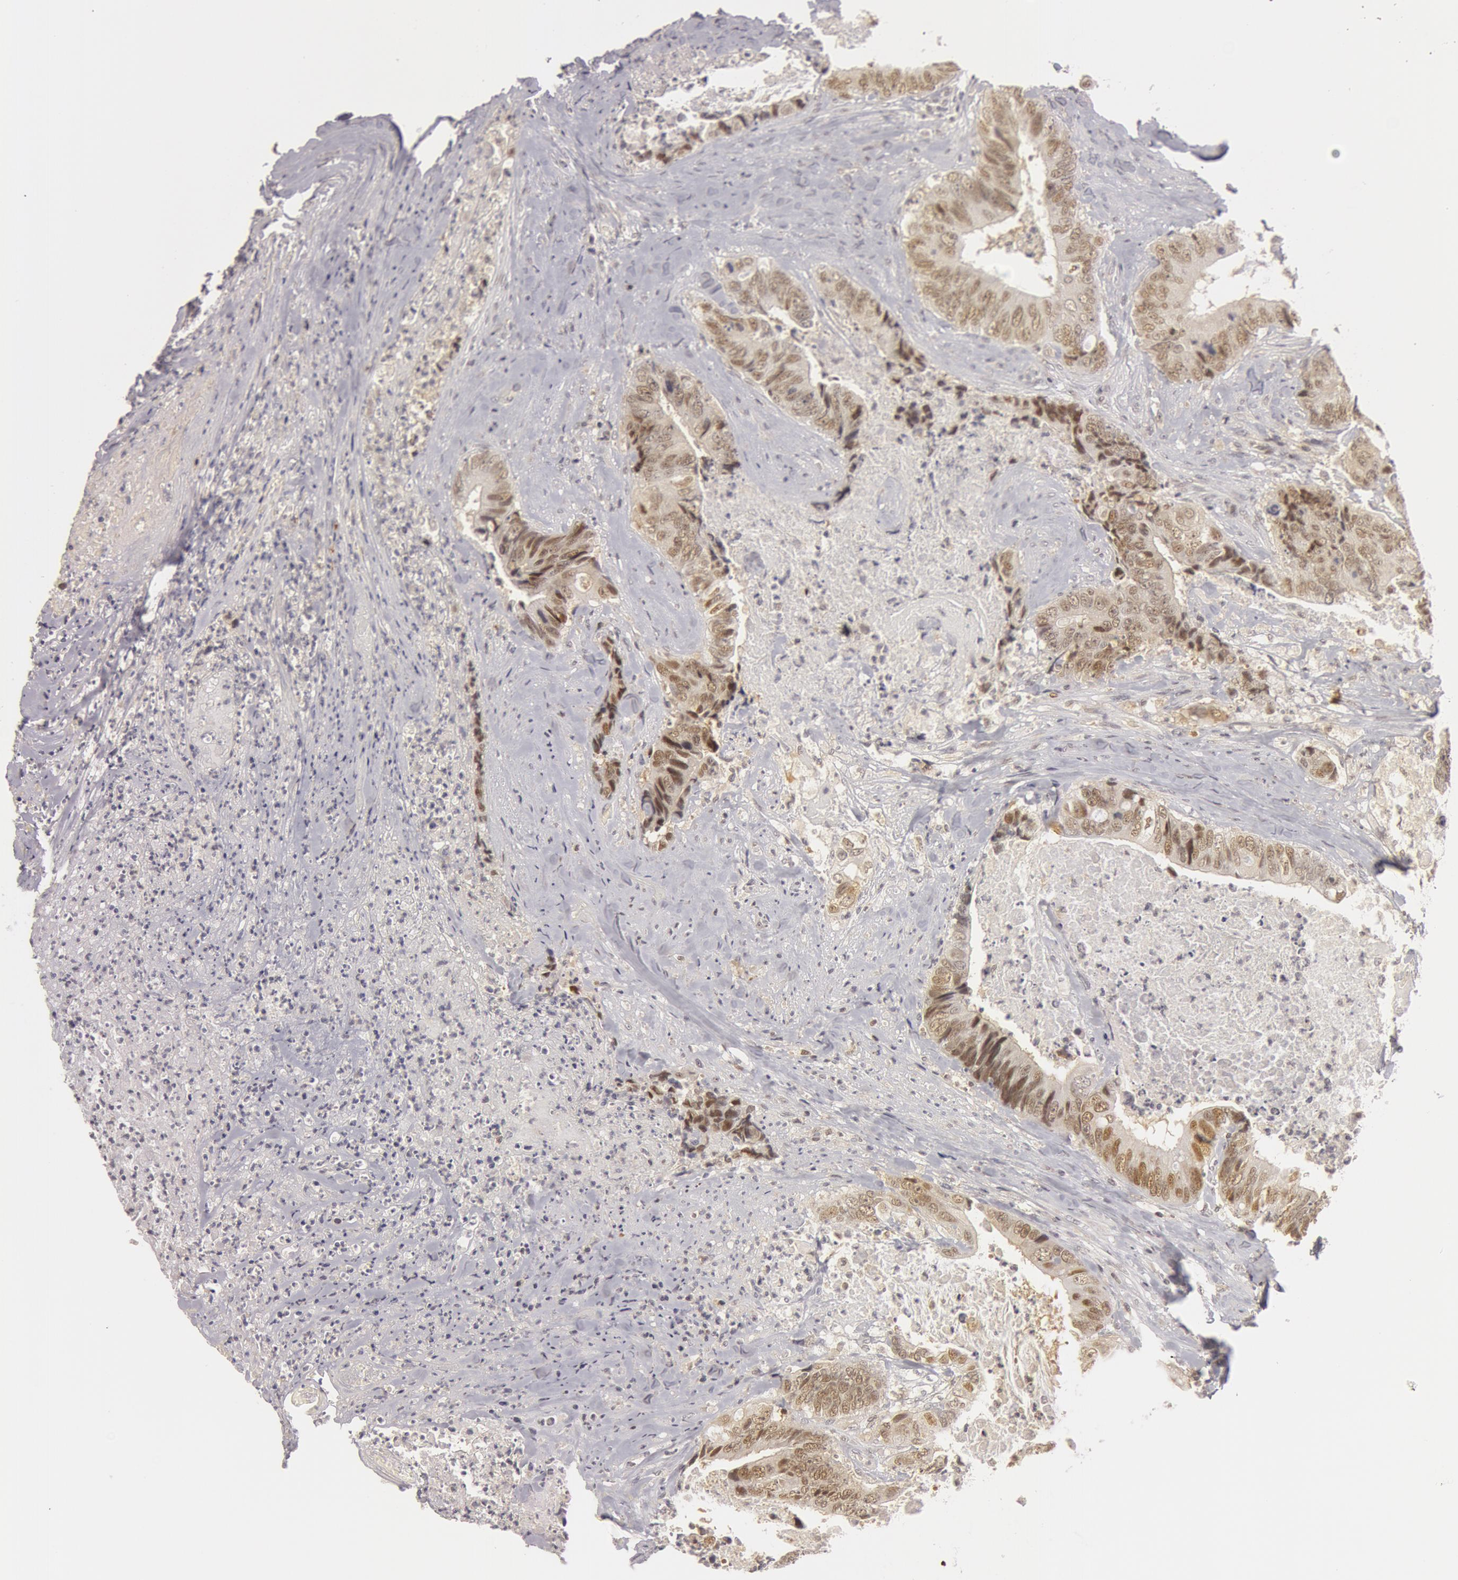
{"staining": {"intensity": "moderate", "quantity": ">75%", "location": "nuclear"}, "tissue": "colorectal cancer", "cell_type": "Tumor cells", "image_type": "cancer", "snomed": [{"axis": "morphology", "description": "Adenocarcinoma, NOS"}, {"axis": "topography", "description": "Rectum"}], "caption": "Immunohistochemistry (IHC) micrograph of colorectal adenocarcinoma stained for a protein (brown), which displays medium levels of moderate nuclear positivity in about >75% of tumor cells.", "gene": "OASL", "patient": {"sex": "female", "age": 65}}